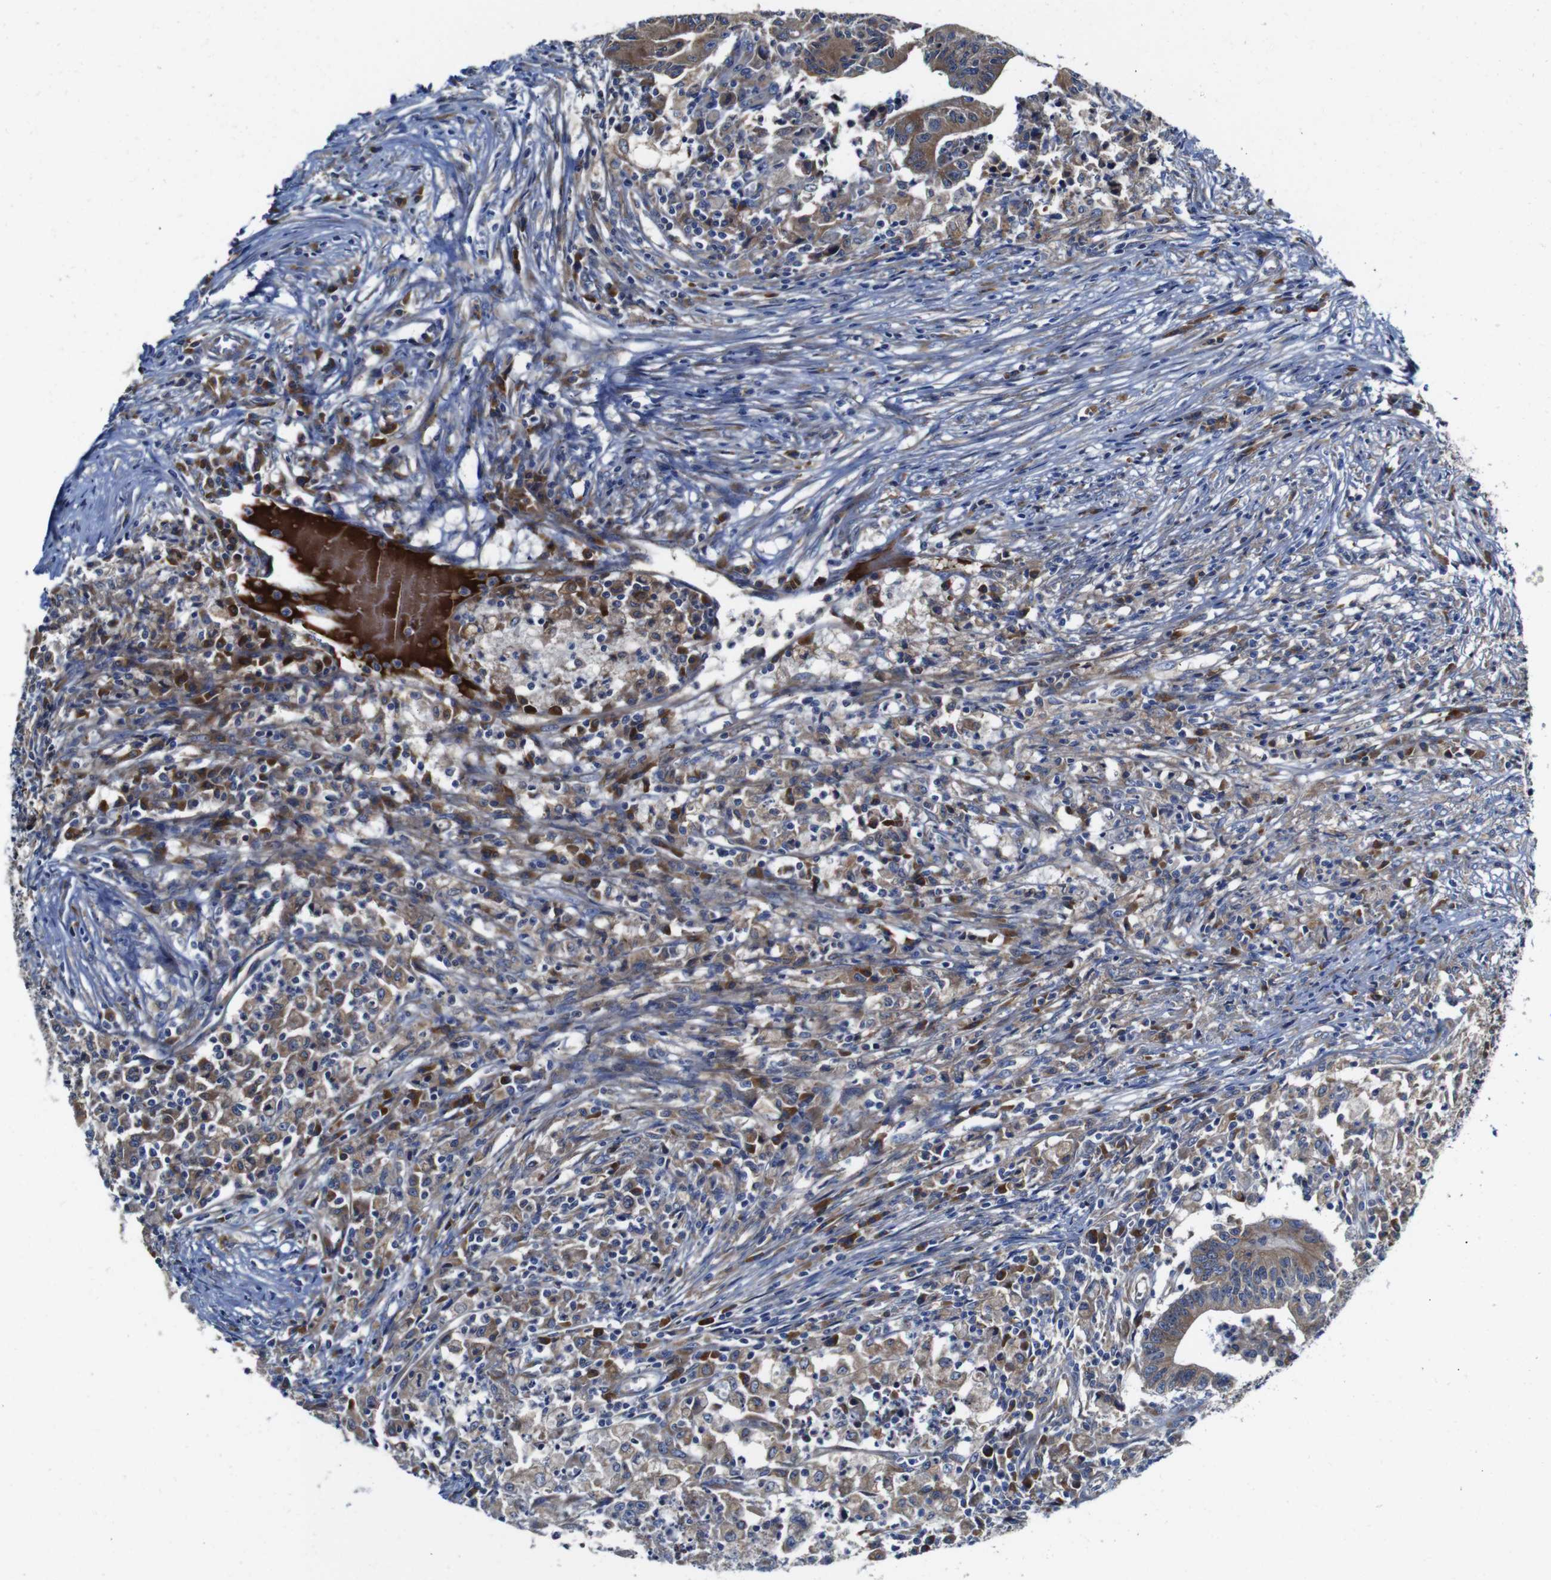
{"staining": {"intensity": "moderate", "quantity": "25%-75%", "location": "cytoplasmic/membranous"}, "tissue": "colorectal cancer", "cell_type": "Tumor cells", "image_type": "cancer", "snomed": [{"axis": "morphology", "description": "Adenocarcinoma, NOS"}, {"axis": "topography", "description": "Colon"}], "caption": "Immunohistochemistry (IHC) staining of colorectal adenocarcinoma, which reveals medium levels of moderate cytoplasmic/membranous positivity in approximately 25%-75% of tumor cells indicating moderate cytoplasmic/membranous protein positivity. The staining was performed using DAB (3,3'-diaminobenzidine) (brown) for protein detection and nuclei were counterstained in hematoxylin (blue).", "gene": "CLCC1", "patient": {"sex": "male", "age": 45}}